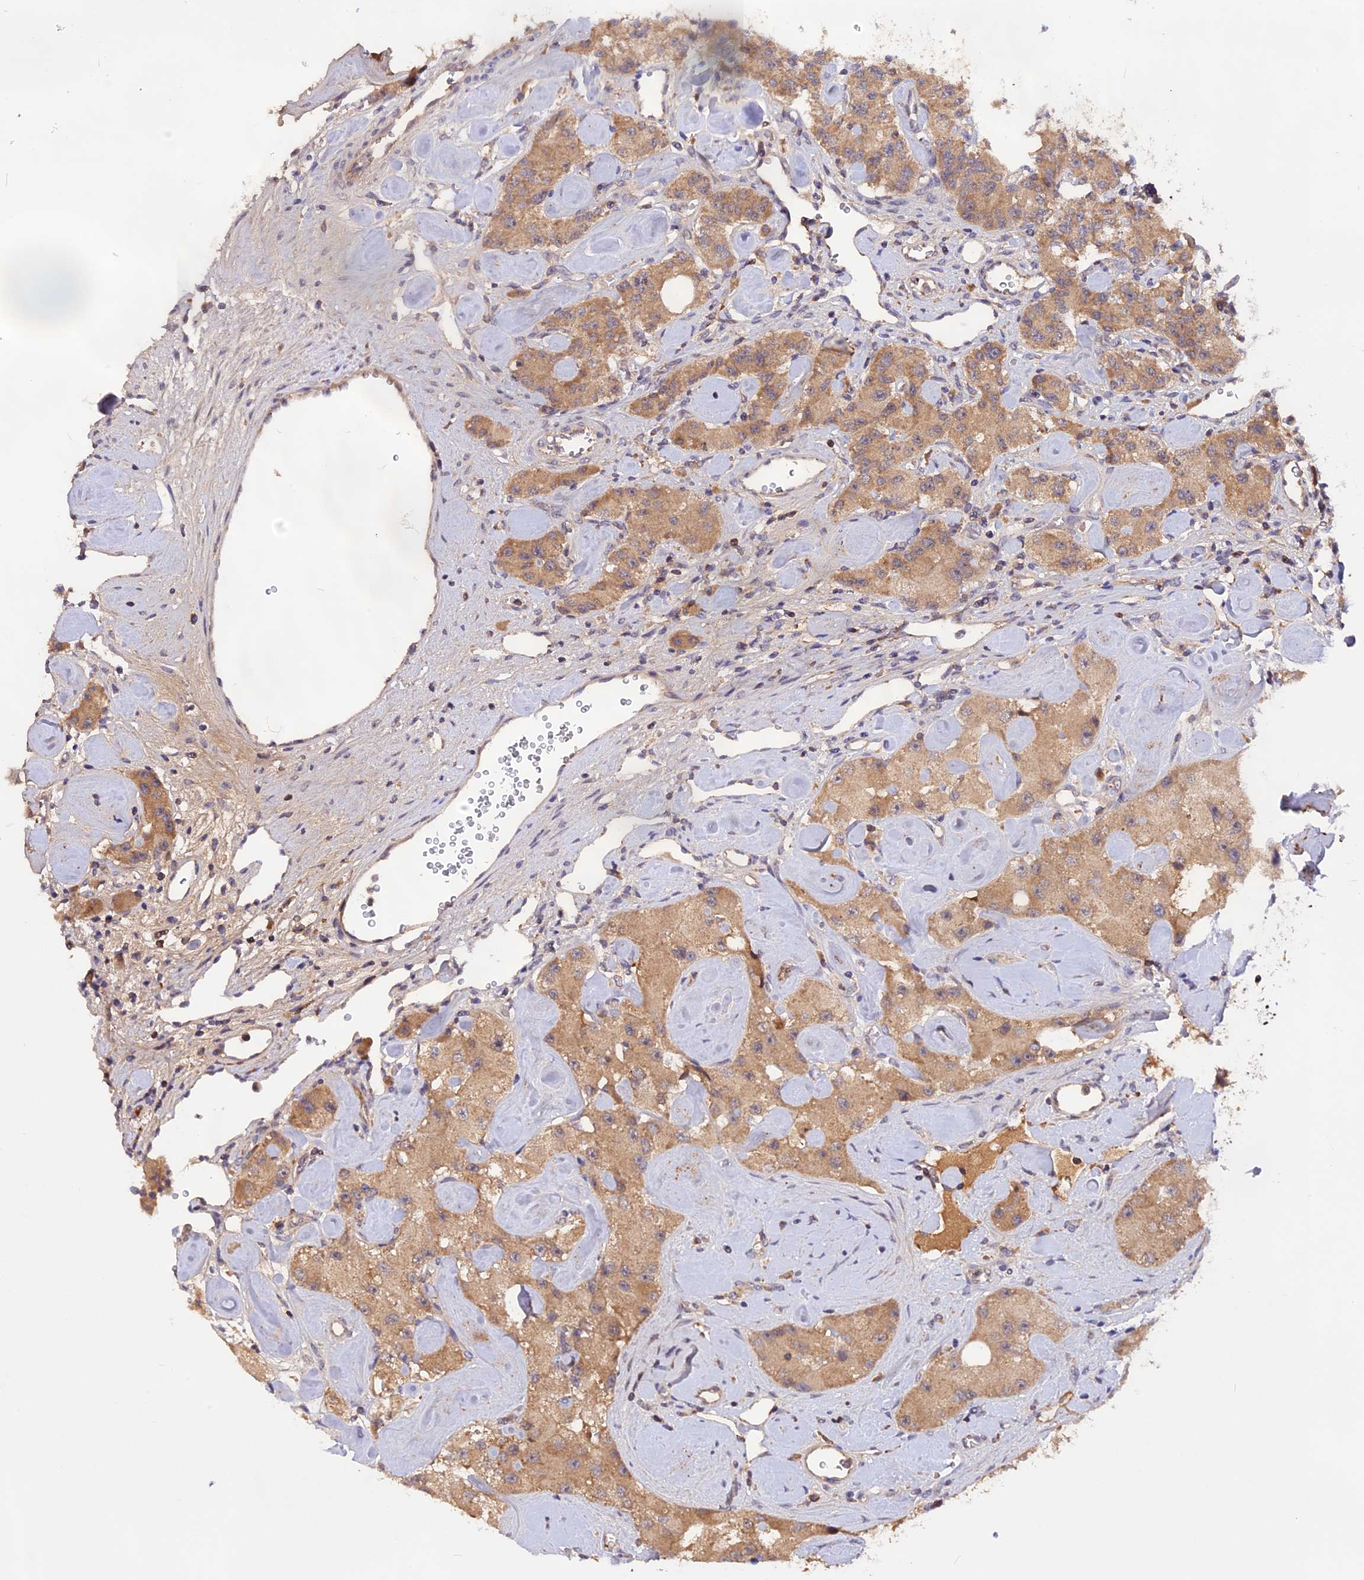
{"staining": {"intensity": "moderate", "quantity": ">75%", "location": "cytoplasmic/membranous"}, "tissue": "carcinoid", "cell_type": "Tumor cells", "image_type": "cancer", "snomed": [{"axis": "morphology", "description": "Carcinoid, malignant, NOS"}, {"axis": "topography", "description": "Pancreas"}], "caption": "Immunohistochemistry (IHC) photomicrograph of human carcinoid stained for a protein (brown), which reveals medium levels of moderate cytoplasmic/membranous staining in approximately >75% of tumor cells.", "gene": "MARK4", "patient": {"sex": "male", "age": 41}}